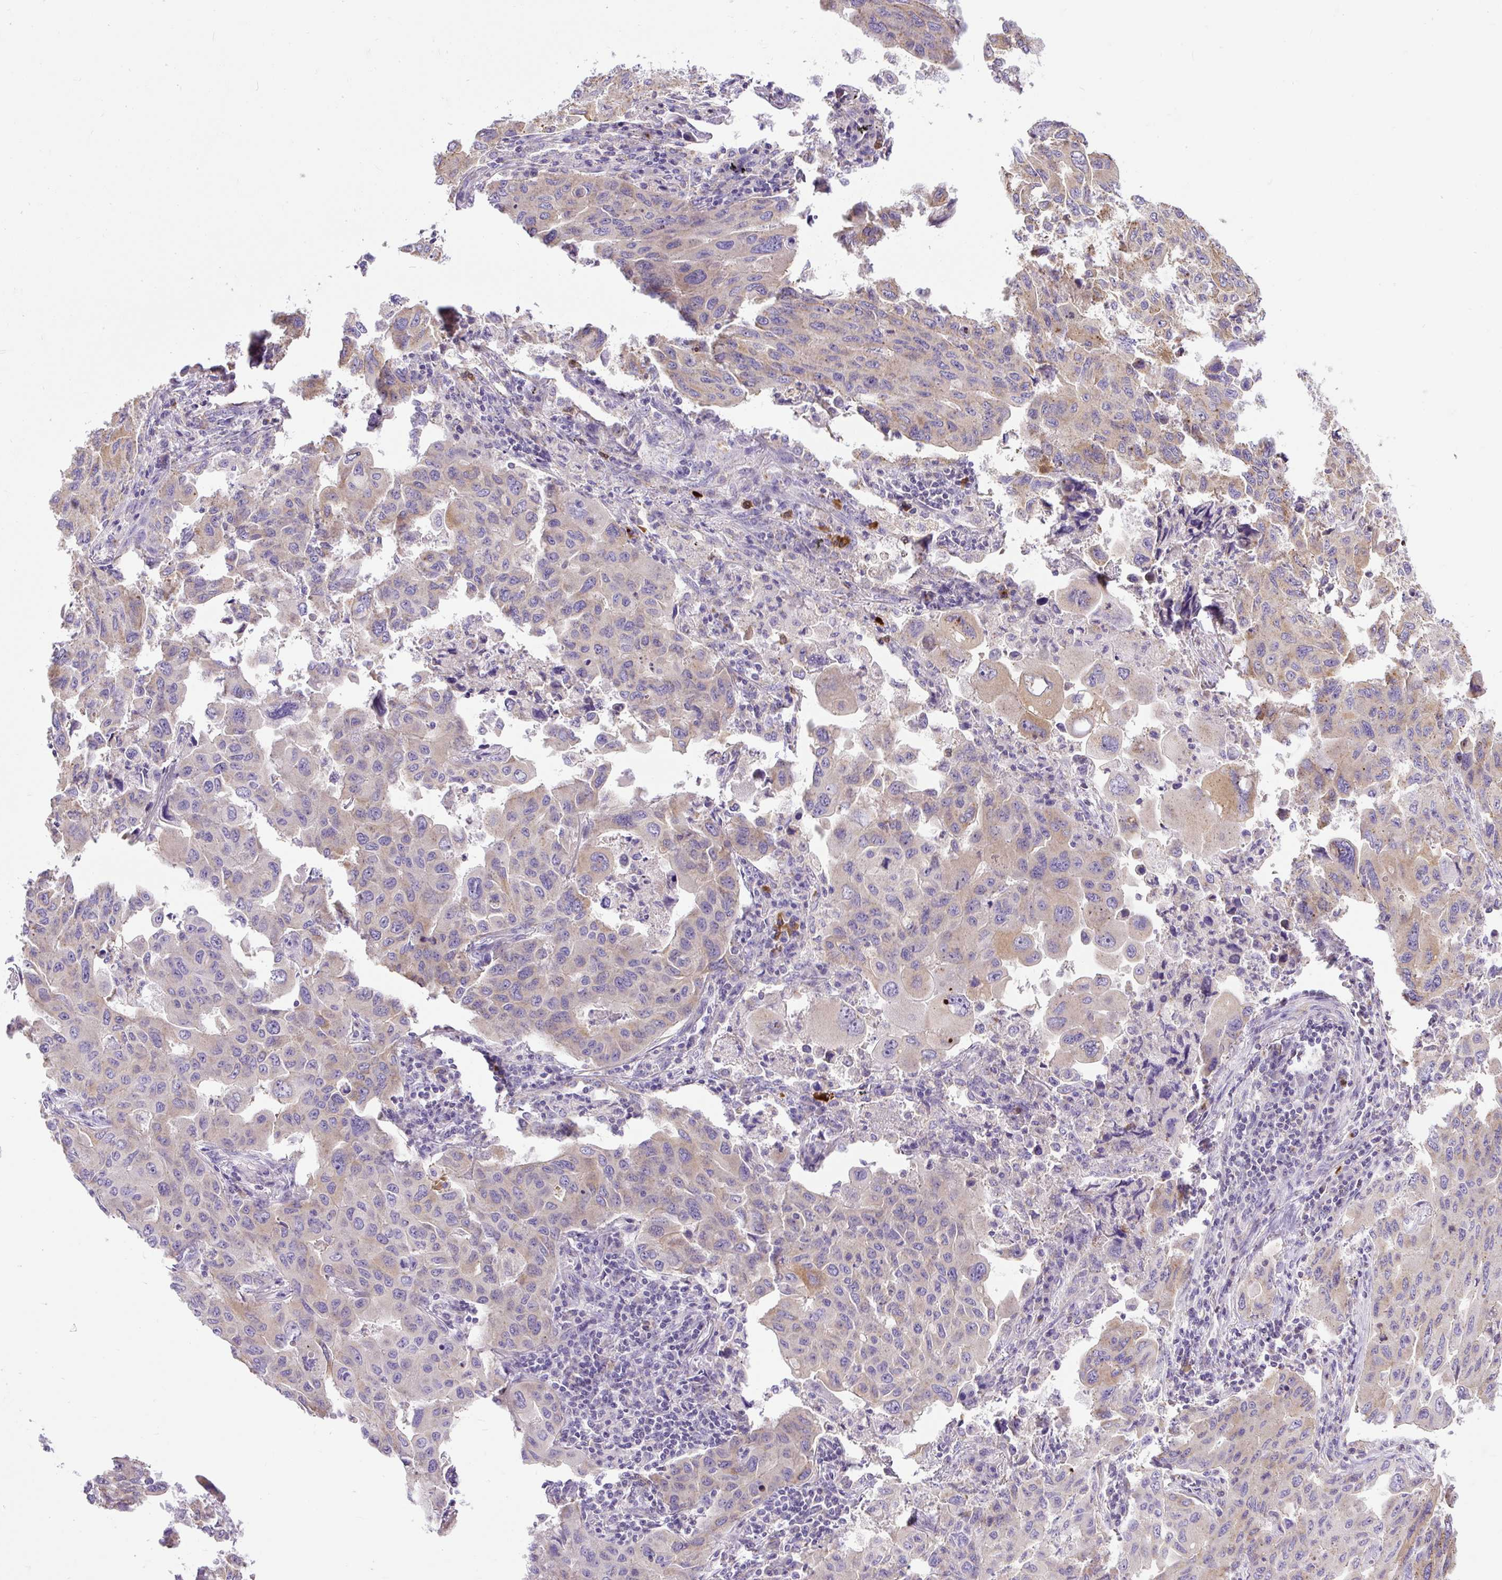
{"staining": {"intensity": "weak", "quantity": "25%-75%", "location": "cytoplasmic/membranous"}, "tissue": "lung cancer", "cell_type": "Tumor cells", "image_type": "cancer", "snomed": [{"axis": "morphology", "description": "Adenocarcinoma, NOS"}, {"axis": "topography", "description": "Lung"}], "caption": "Protein positivity by immunohistochemistry (IHC) shows weak cytoplasmic/membranous staining in about 25%-75% of tumor cells in adenocarcinoma (lung).", "gene": "CFAP47", "patient": {"sex": "male", "age": 64}}